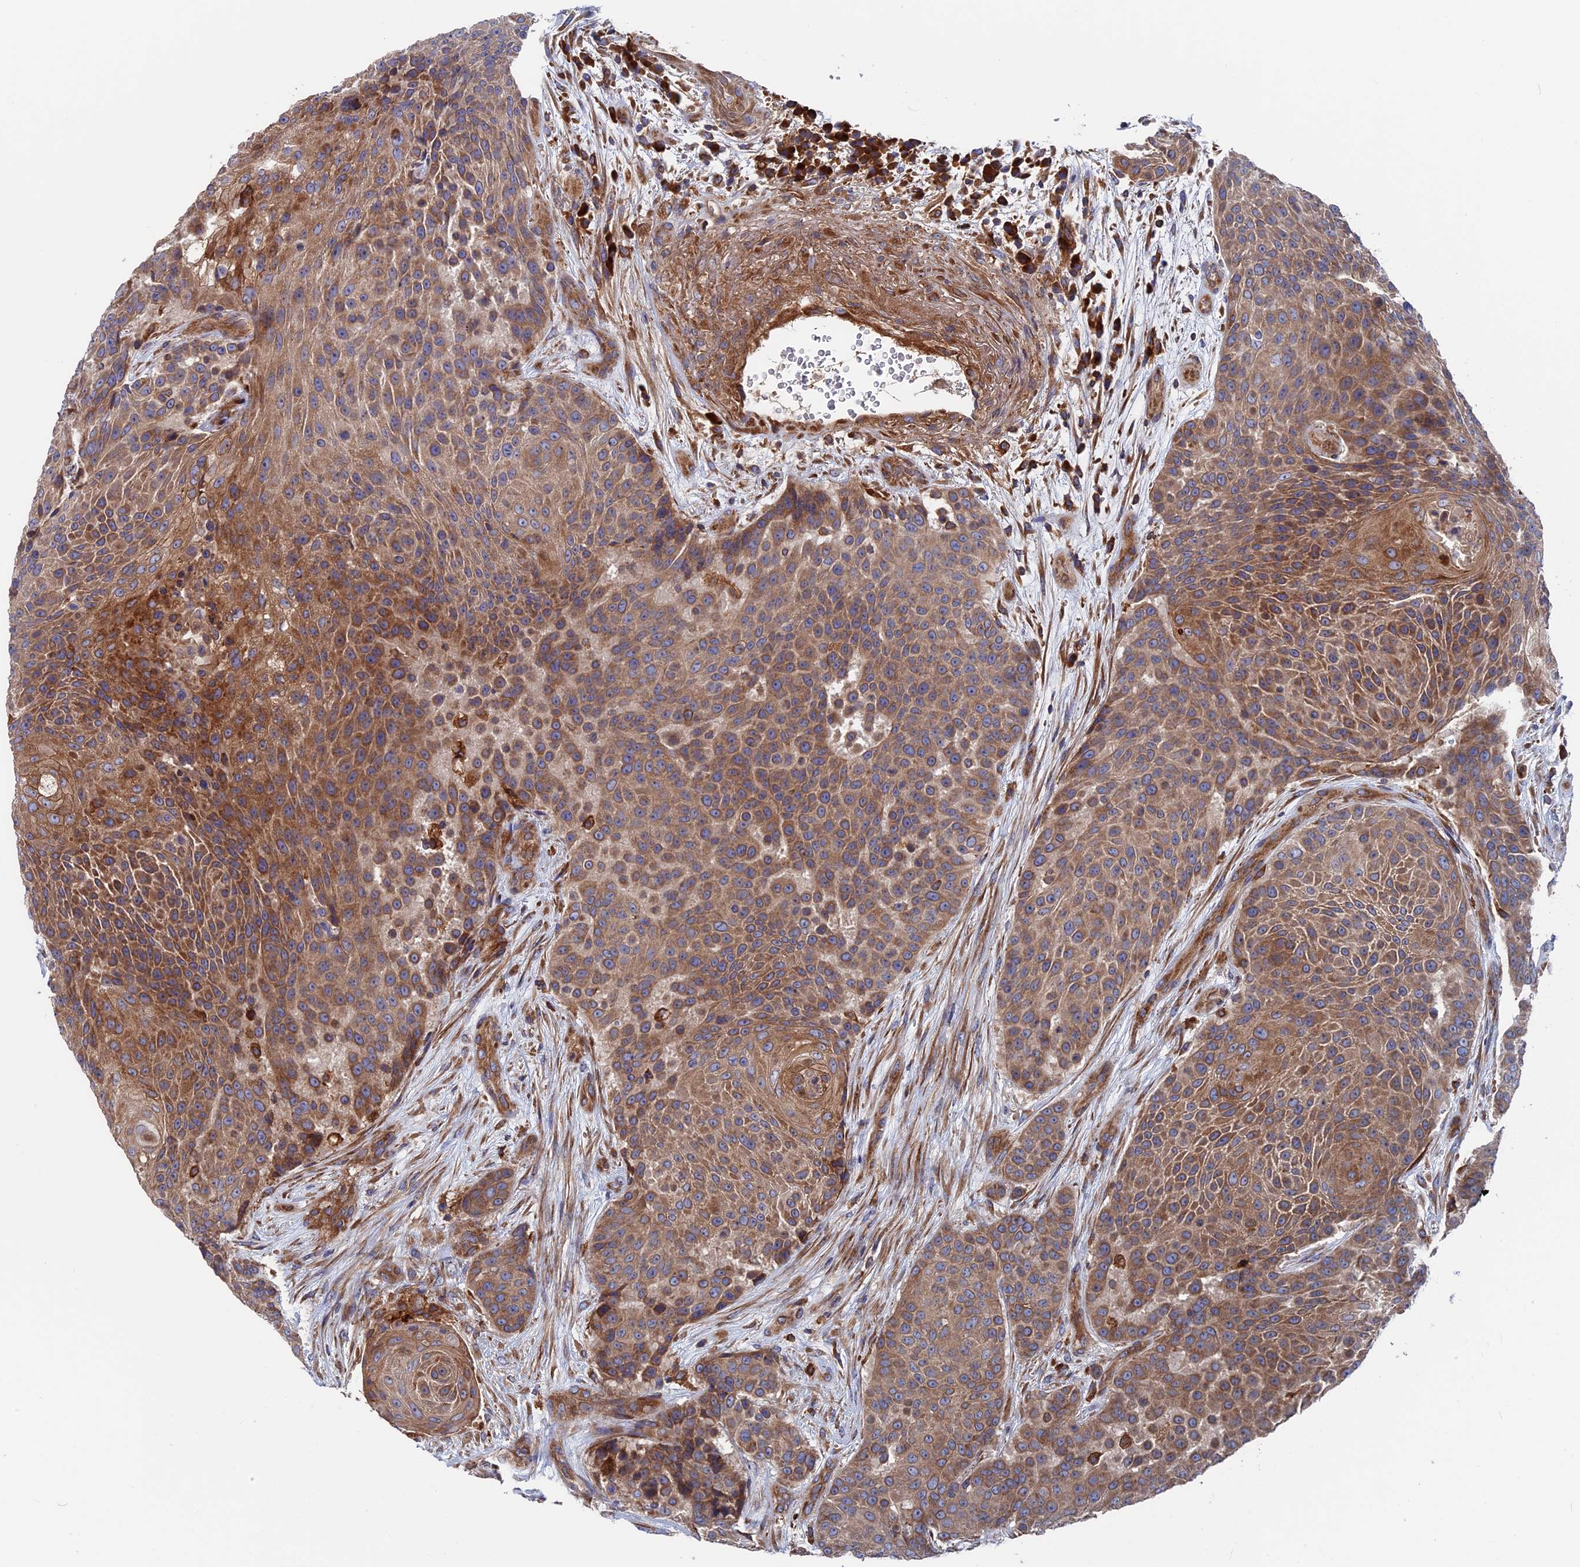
{"staining": {"intensity": "moderate", "quantity": ">75%", "location": "cytoplasmic/membranous"}, "tissue": "urothelial cancer", "cell_type": "Tumor cells", "image_type": "cancer", "snomed": [{"axis": "morphology", "description": "Urothelial carcinoma, High grade"}, {"axis": "topography", "description": "Urinary bladder"}], "caption": "High-grade urothelial carcinoma was stained to show a protein in brown. There is medium levels of moderate cytoplasmic/membranous staining in approximately >75% of tumor cells.", "gene": "DNAJC3", "patient": {"sex": "female", "age": 63}}